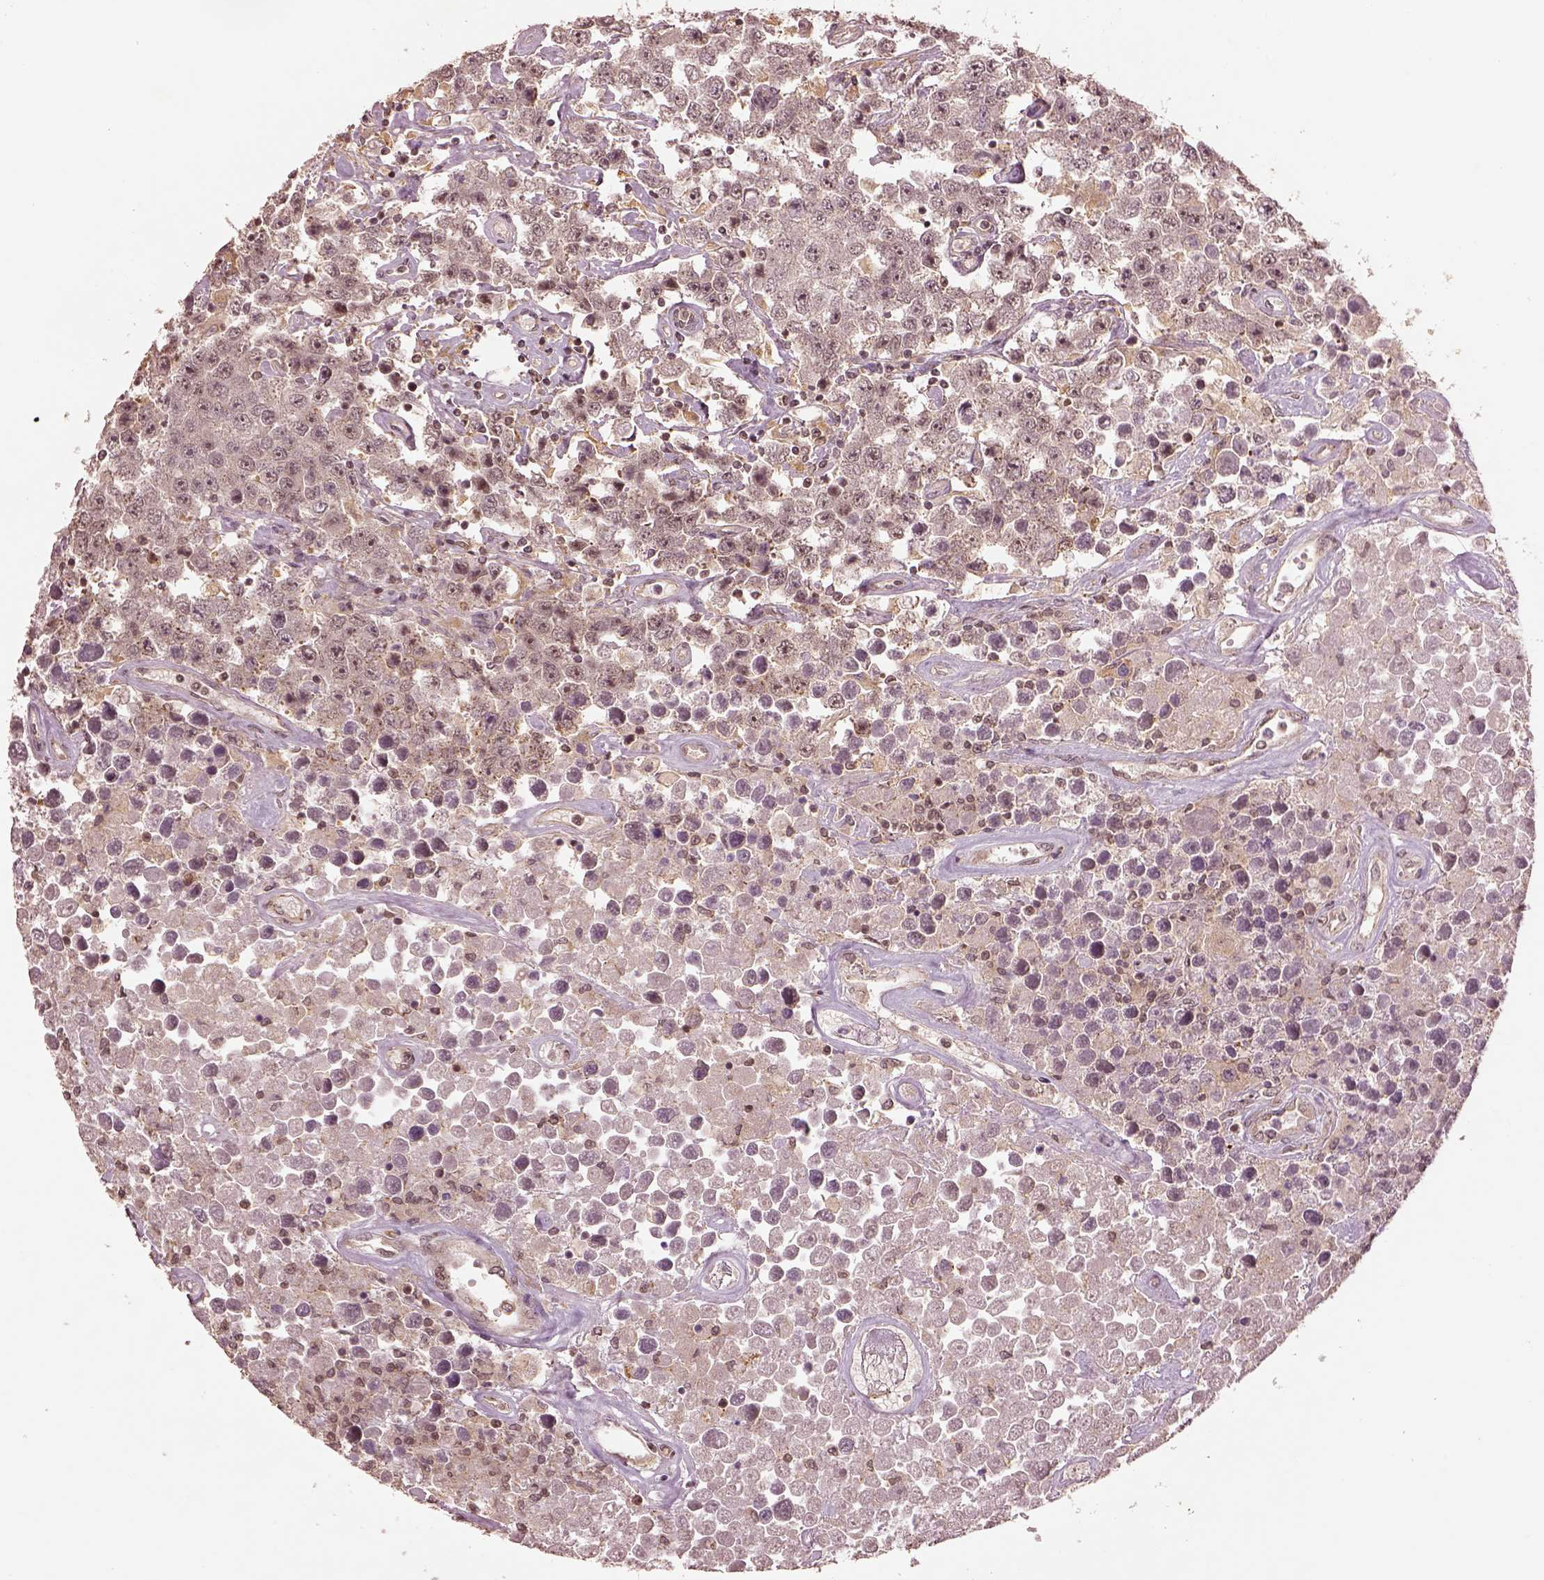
{"staining": {"intensity": "weak", "quantity": "25%-75%", "location": "nuclear"}, "tissue": "testis cancer", "cell_type": "Tumor cells", "image_type": "cancer", "snomed": [{"axis": "morphology", "description": "Seminoma, NOS"}, {"axis": "topography", "description": "Testis"}], "caption": "Testis cancer was stained to show a protein in brown. There is low levels of weak nuclear staining in approximately 25%-75% of tumor cells.", "gene": "BRD9", "patient": {"sex": "male", "age": 52}}